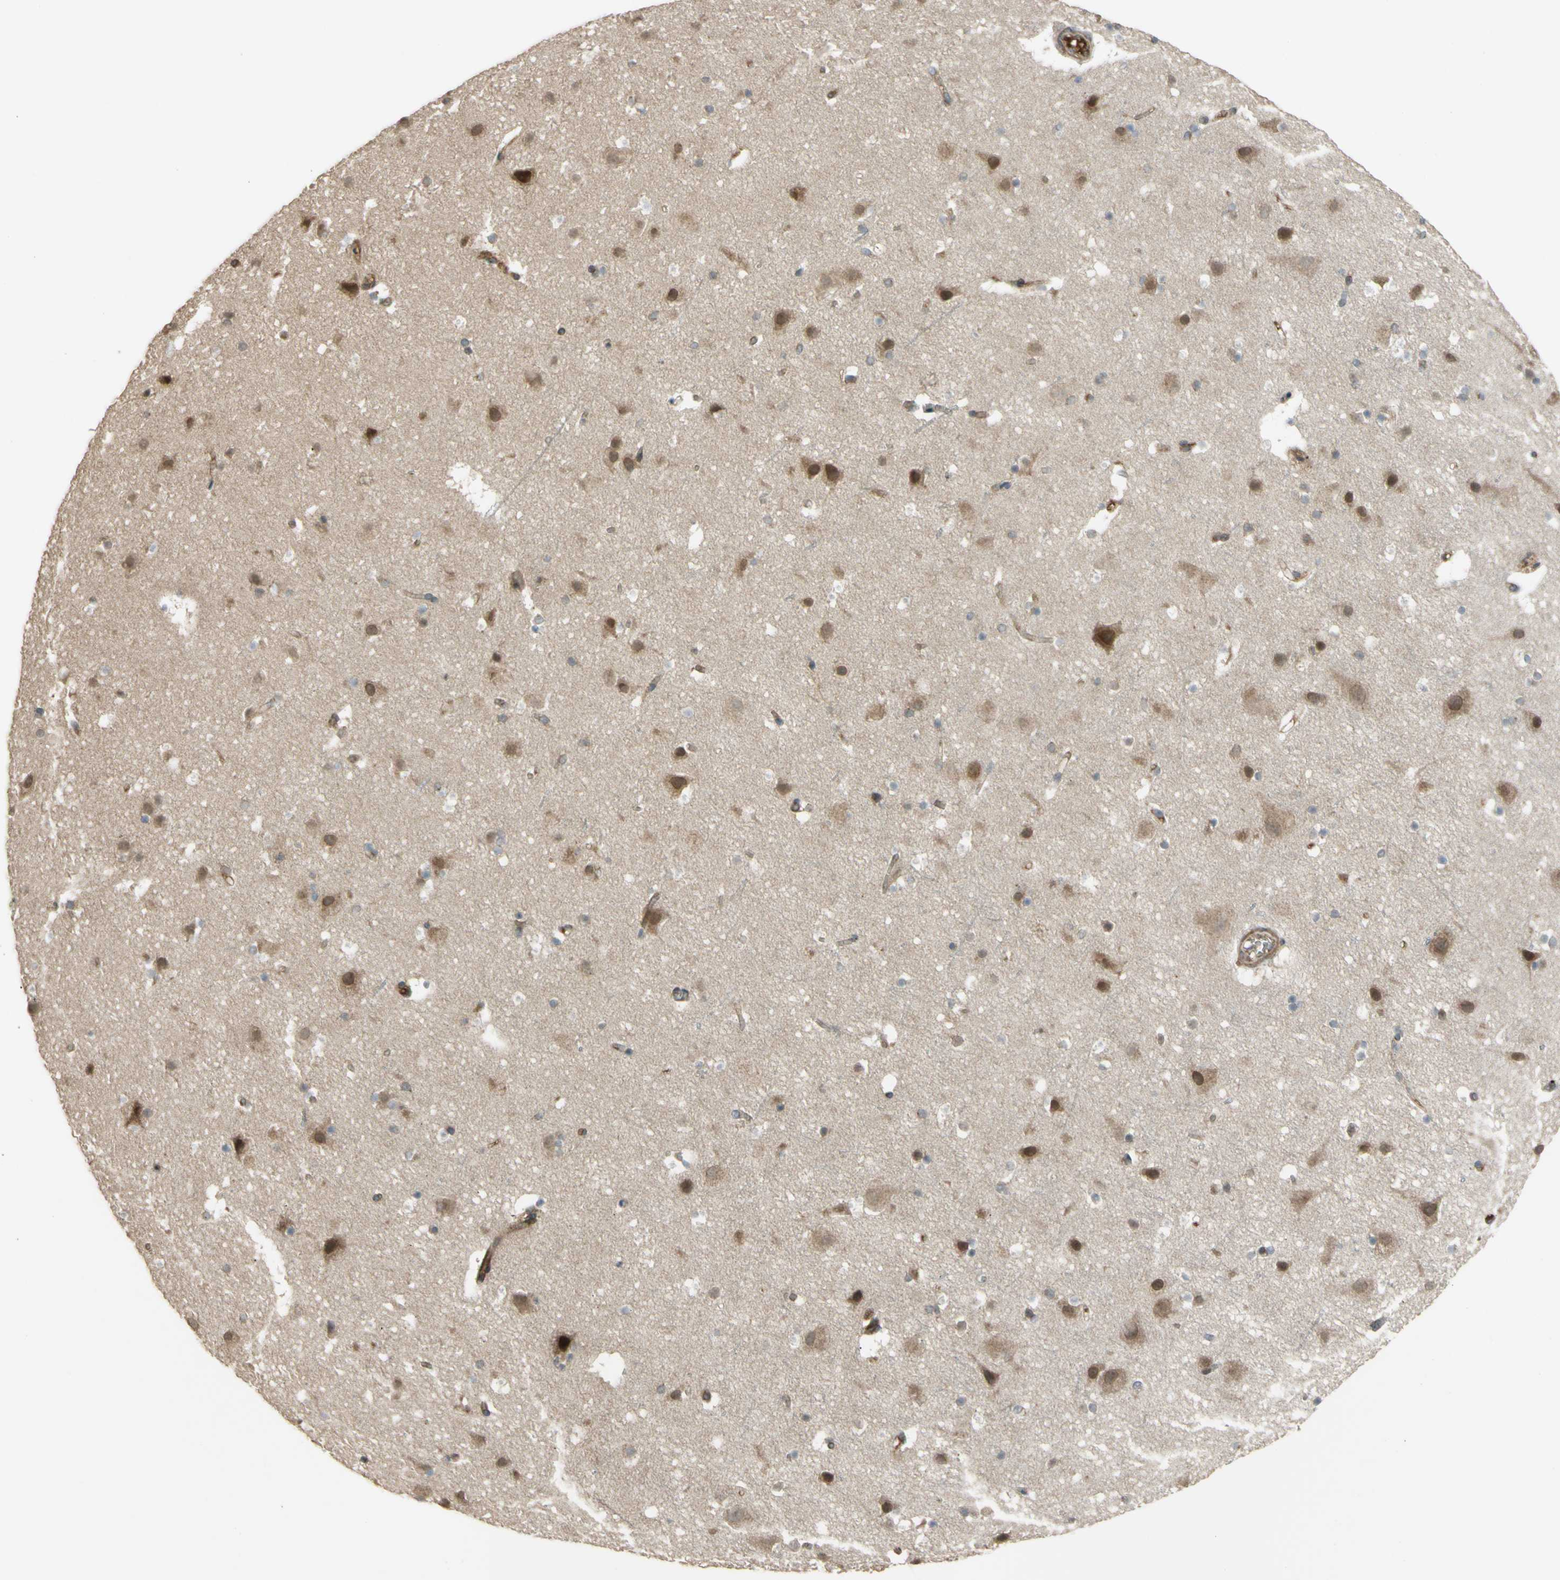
{"staining": {"intensity": "moderate", "quantity": ">75%", "location": "cytoplasmic/membranous"}, "tissue": "cerebral cortex", "cell_type": "Endothelial cells", "image_type": "normal", "snomed": [{"axis": "morphology", "description": "Normal tissue, NOS"}, {"axis": "topography", "description": "Cerebral cortex"}], "caption": "DAB immunohistochemical staining of normal cerebral cortex reveals moderate cytoplasmic/membranous protein staining in approximately >75% of endothelial cells. The staining was performed using DAB (3,3'-diaminobenzidine) to visualize the protein expression in brown, while the nuclei were stained in blue with hematoxylin (Magnification: 20x).", "gene": "FLII", "patient": {"sex": "male", "age": 45}}